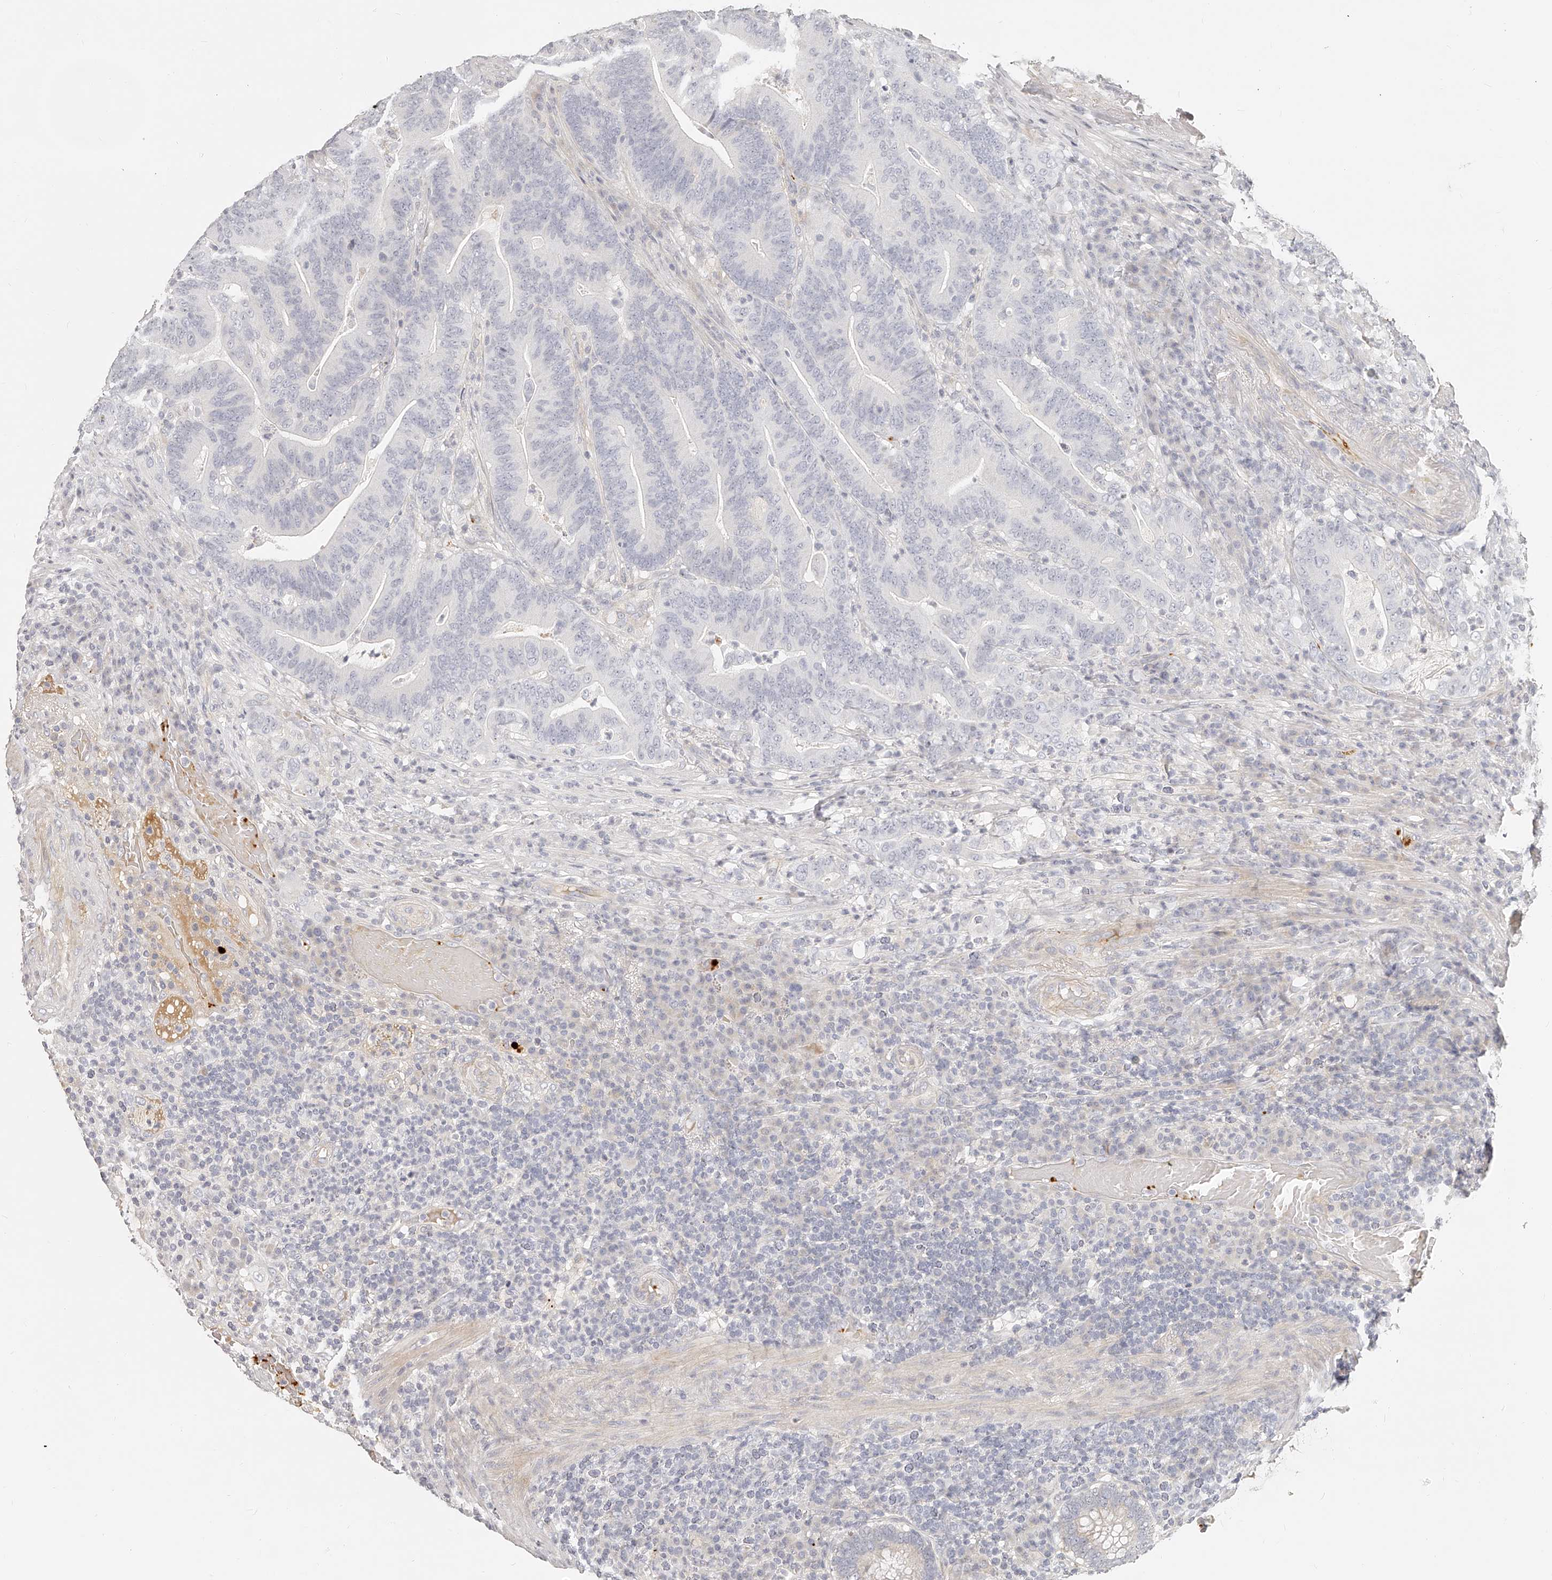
{"staining": {"intensity": "negative", "quantity": "none", "location": "none"}, "tissue": "colorectal cancer", "cell_type": "Tumor cells", "image_type": "cancer", "snomed": [{"axis": "morphology", "description": "Adenocarcinoma, NOS"}, {"axis": "topography", "description": "Colon"}], "caption": "DAB immunohistochemical staining of colorectal cancer demonstrates no significant positivity in tumor cells.", "gene": "ITGB3", "patient": {"sex": "female", "age": 66}}